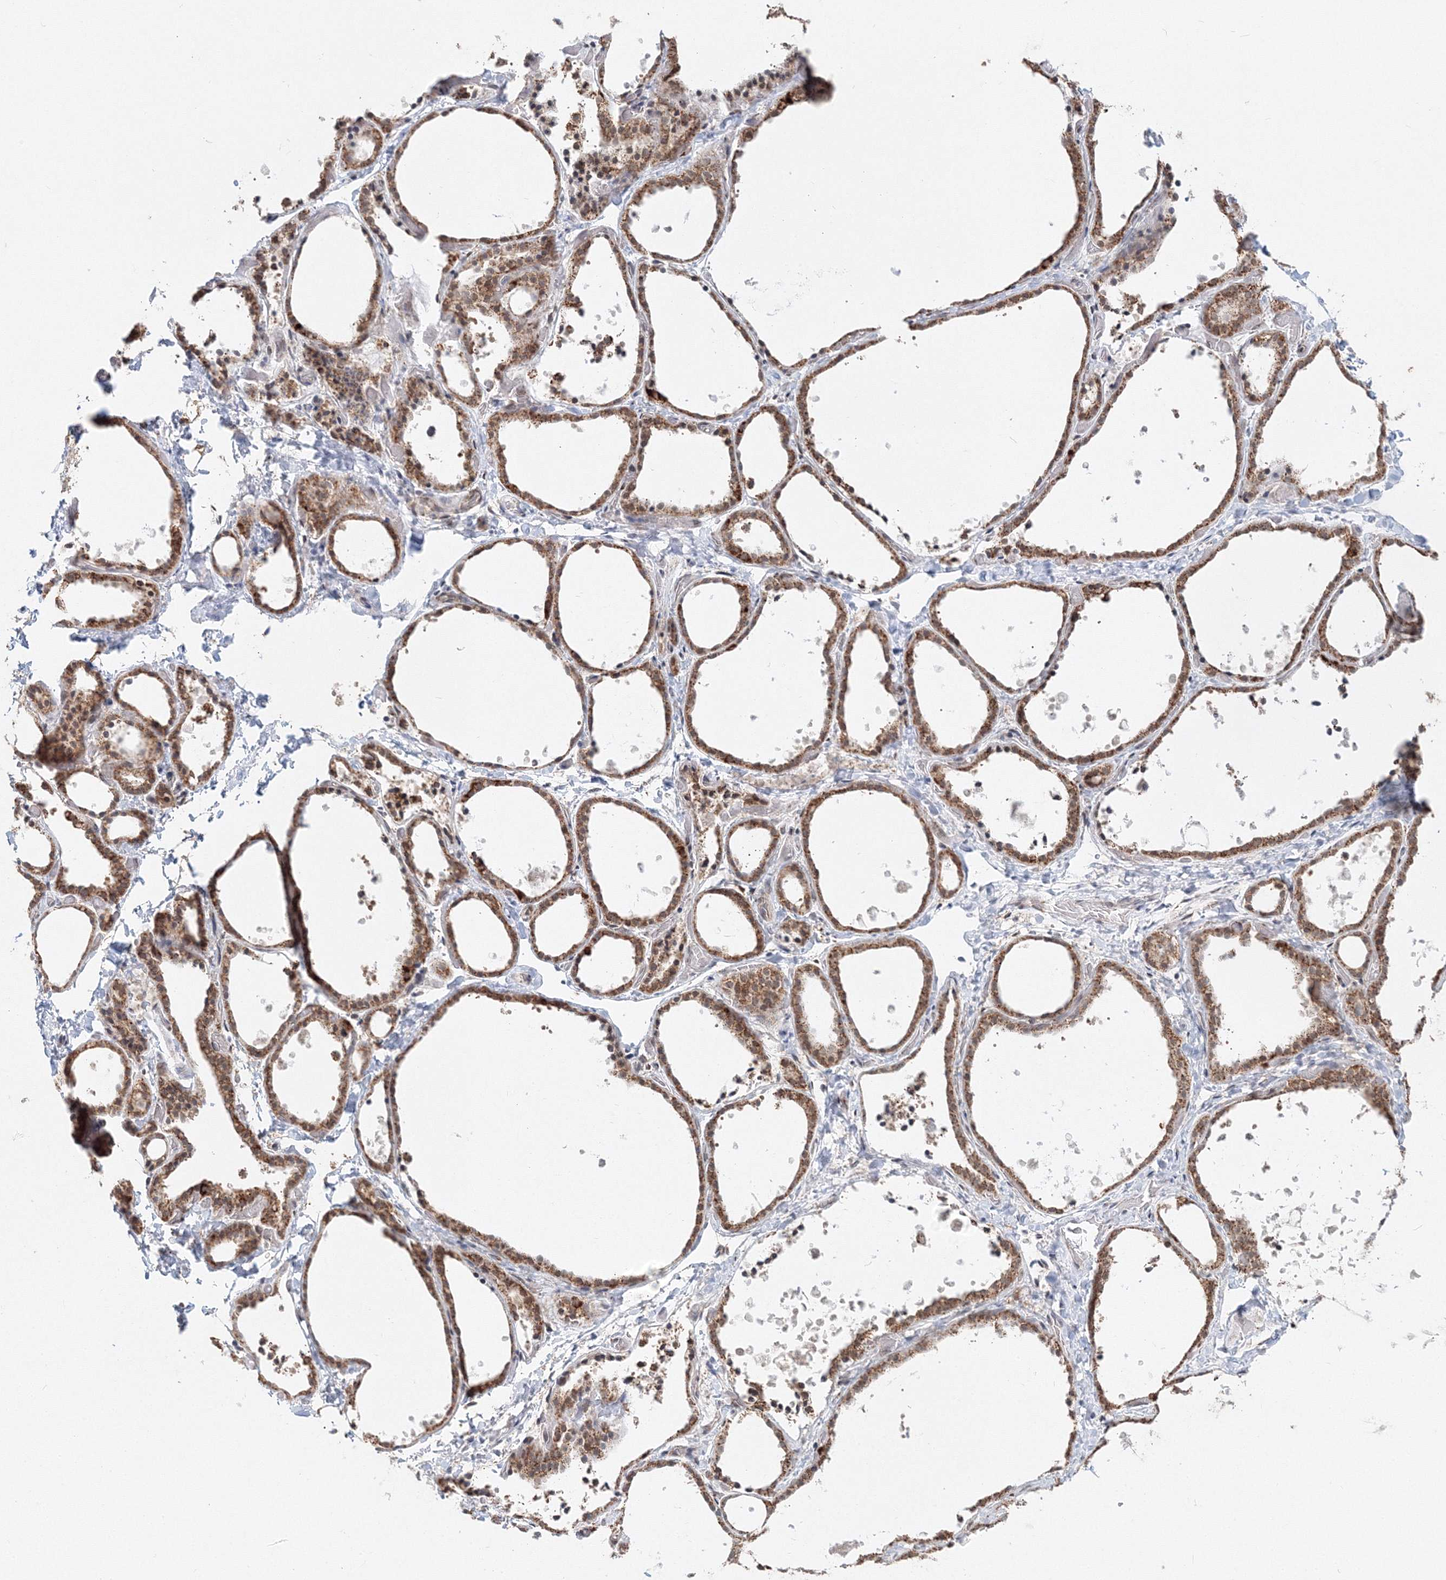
{"staining": {"intensity": "moderate", "quantity": ">75%", "location": "cytoplasmic/membranous,nuclear"}, "tissue": "thyroid gland", "cell_type": "Glandular cells", "image_type": "normal", "snomed": [{"axis": "morphology", "description": "Normal tissue, NOS"}, {"axis": "topography", "description": "Thyroid gland"}], "caption": "Immunohistochemical staining of unremarkable human thyroid gland reveals >75% levels of moderate cytoplasmic/membranous,nuclear protein positivity in approximately >75% of glandular cells.", "gene": "PSMD6", "patient": {"sex": "female", "age": 44}}